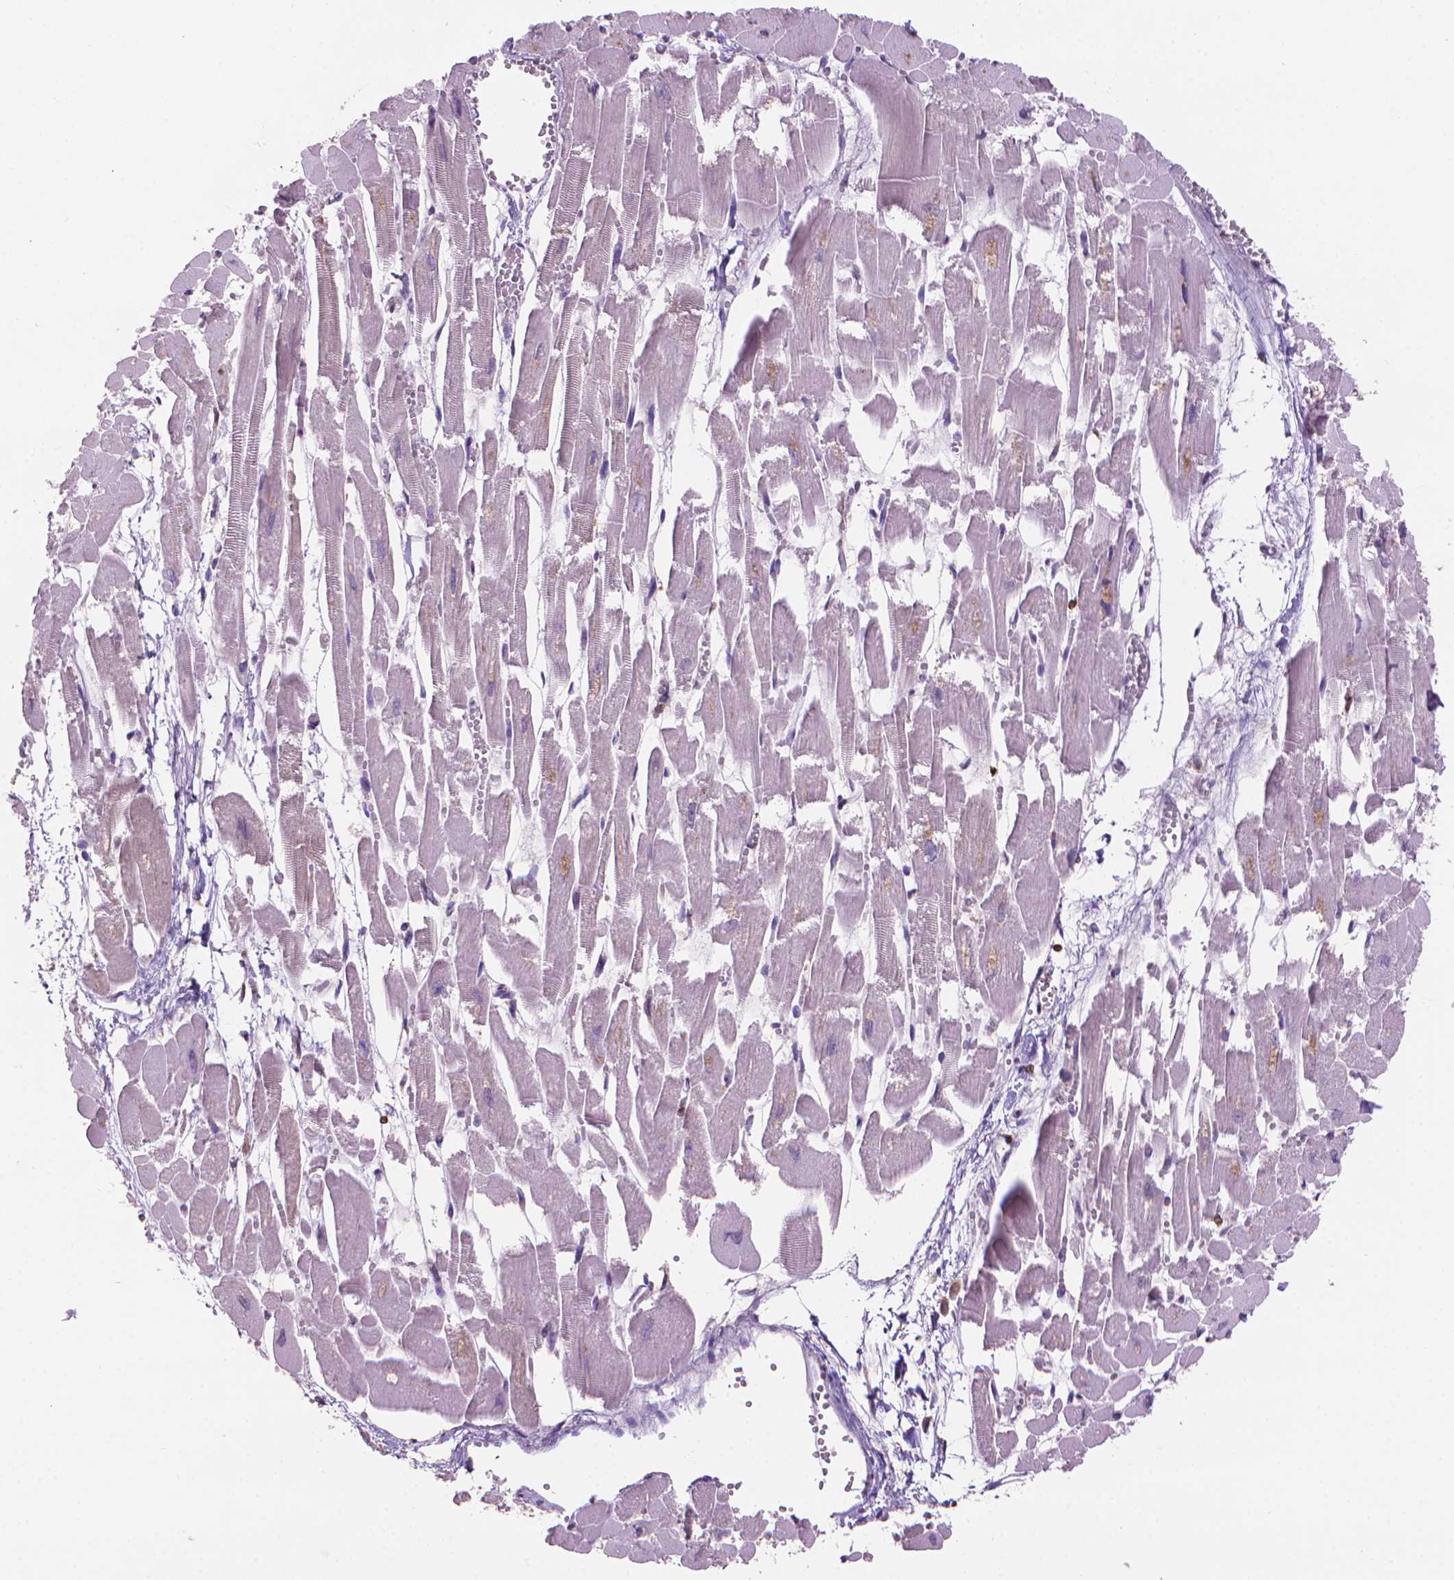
{"staining": {"intensity": "negative", "quantity": "none", "location": "none"}, "tissue": "heart muscle", "cell_type": "Cardiomyocytes", "image_type": "normal", "snomed": [{"axis": "morphology", "description": "Normal tissue, NOS"}, {"axis": "topography", "description": "Heart"}], "caption": "The image shows no significant staining in cardiomyocytes of heart muscle.", "gene": "BCL2", "patient": {"sex": "female", "age": 52}}